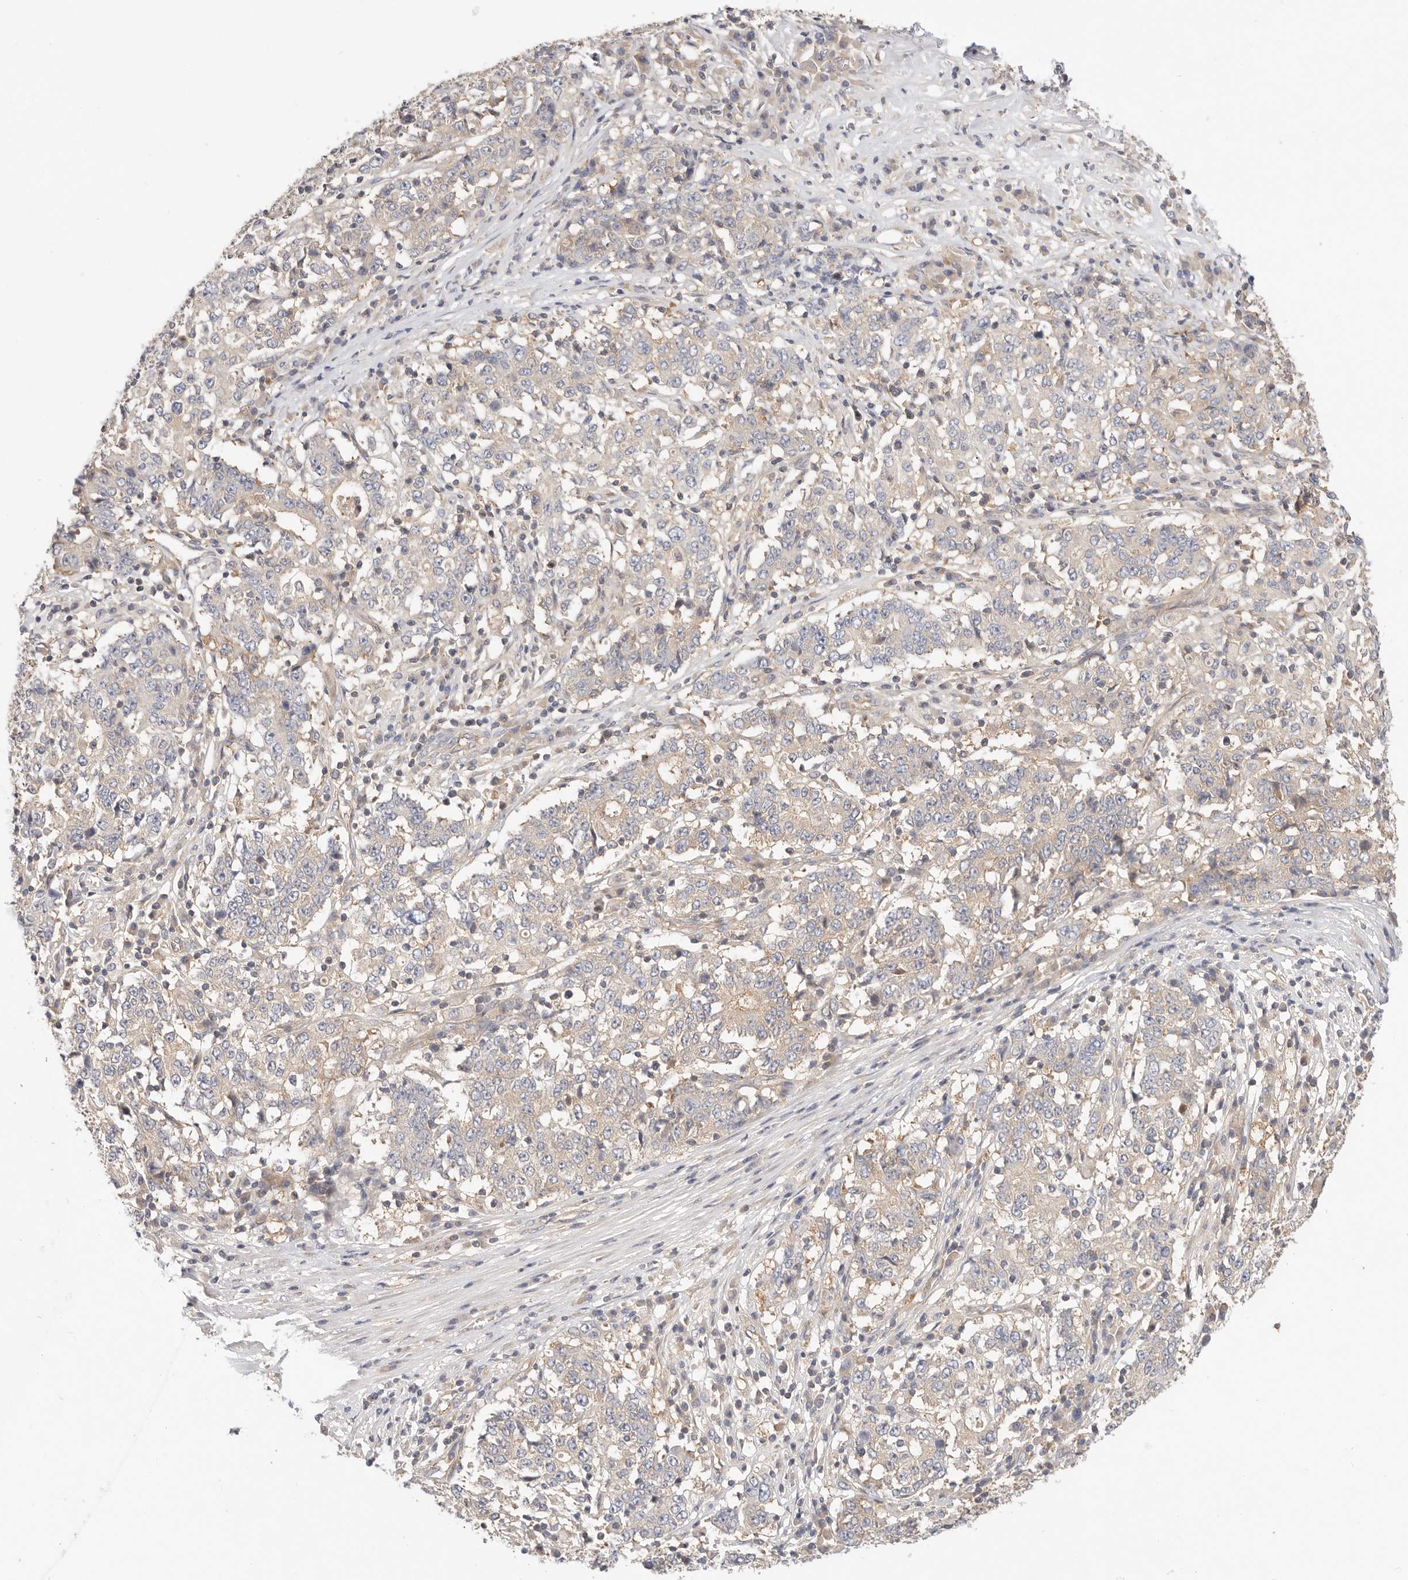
{"staining": {"intensity": "weak", "quantity": "<25%", "location": "cytoplasmic/membranous"}, "tissue": "stomach cancer", "cell_type": "Tumor cells", "image_type": "cancer", "snomed": [{"axis": "morphology", "description": "Adenocarcinoma, NOS"}, {"axis": "topography", "description": "Stomach"}], "caption": "Human adenocarcinoma (stomach) stained for a protein using immunohistochemistry (IHC) demonstrates no staining in tumor cells.", "gene": "KCMF1", "patient": {"sex": "male", "age": 59}}